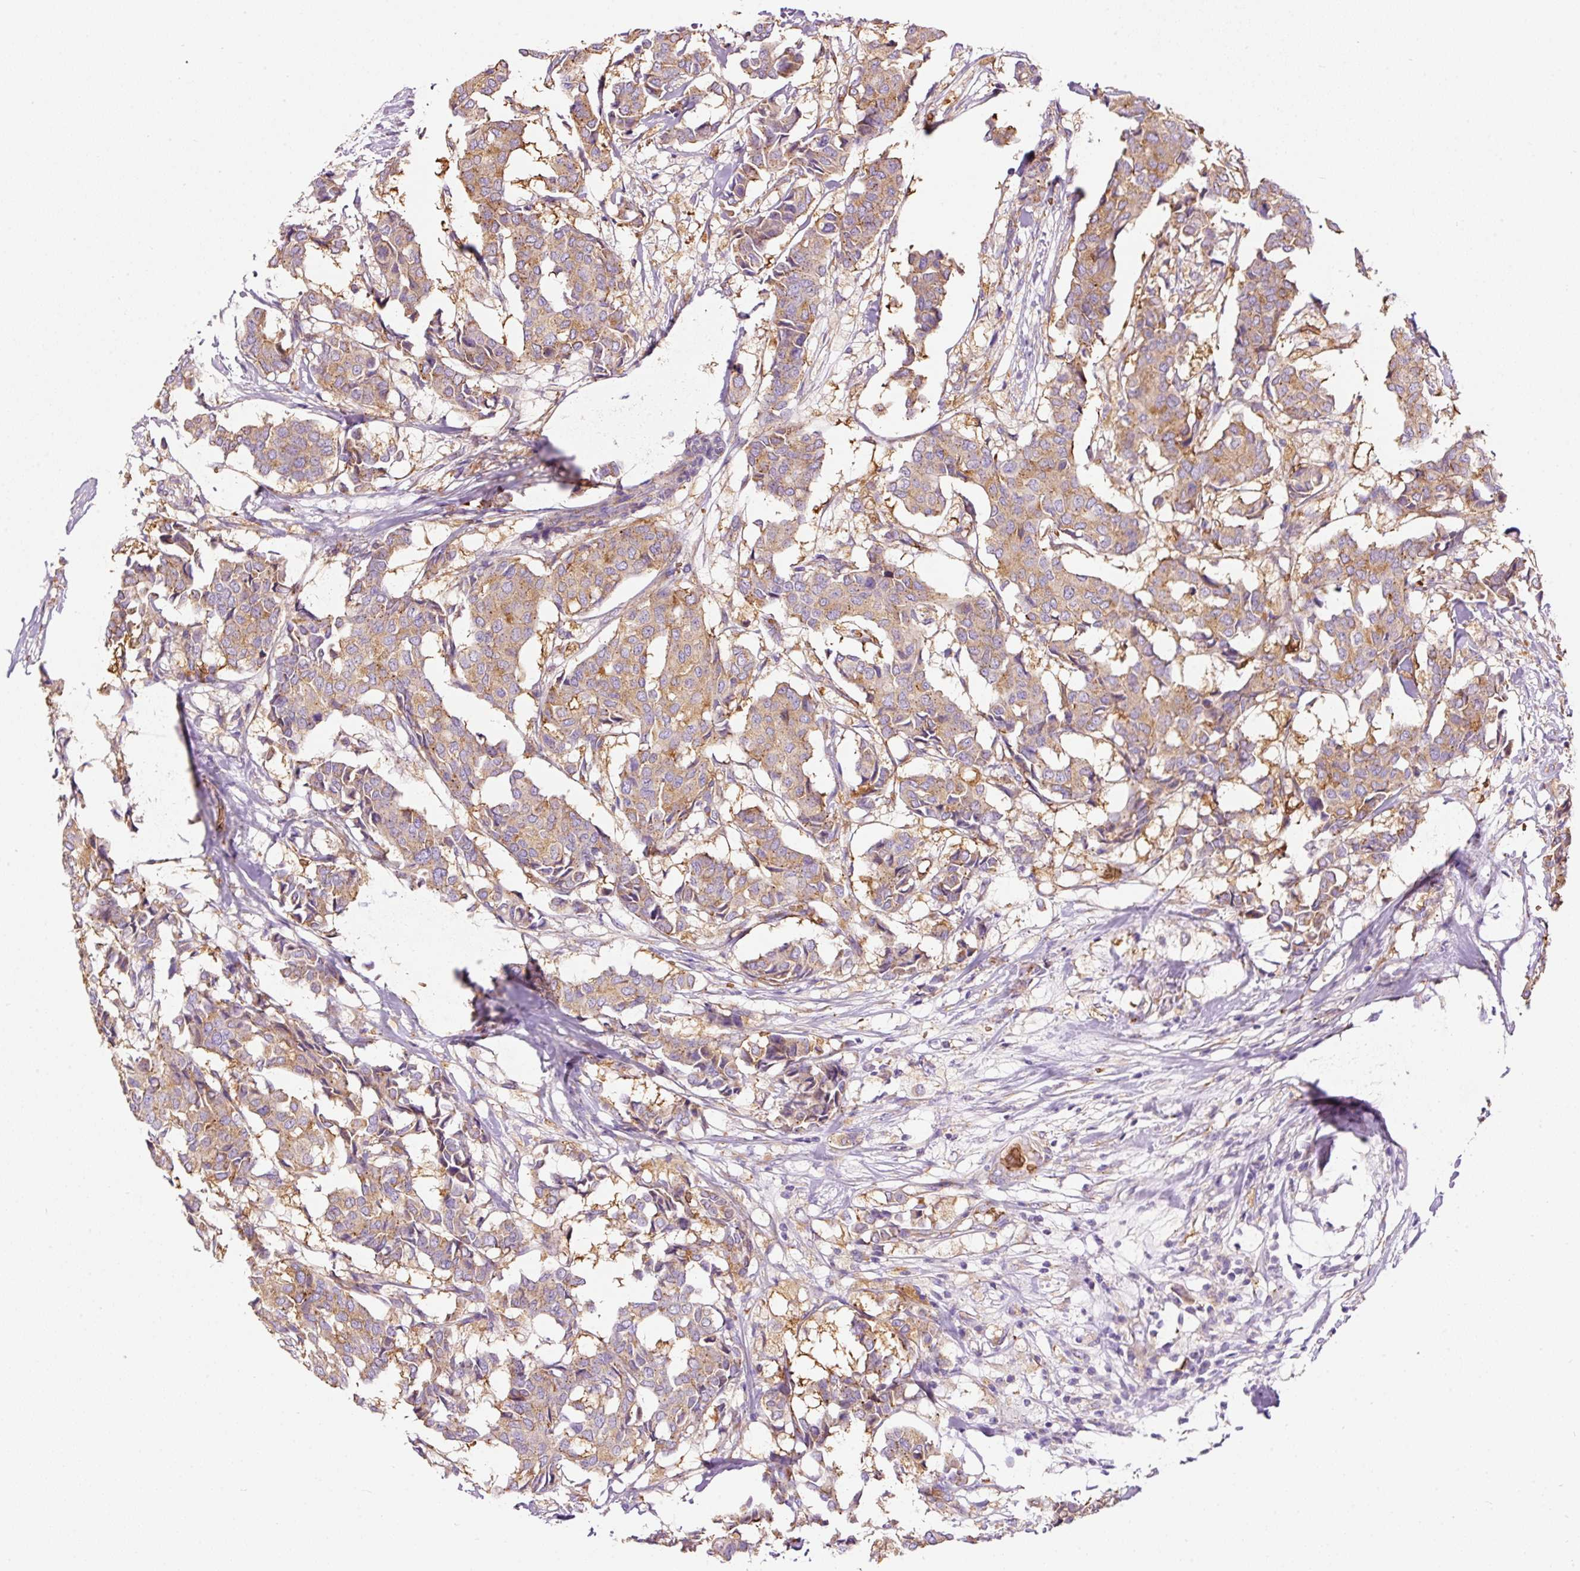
{"staining": {"intensity": "moderate", "quantity": ">75%", "location": "cytoplasmic/membranous"}, "tissue": "breast cancer", "cell_type": "Tumor cells", "image_type": "cancer", "snomed": [{"axis": "morphology", "description": "Duct carcinoma"}, {"axis": "topography", "description": "Breast"}], "caption": "Protein expression analysis of invasive ductal carcinoma (breast) displays moderate cytoplasmic/membranous expression in approximately >75% of tumor cells. (DAB (3,3'-diaminobenzidine) = brown stain, brightfield microscopy at high magnification).", "gene": "PRRC2A", "patient": {"sex": "female", "age": 75}}